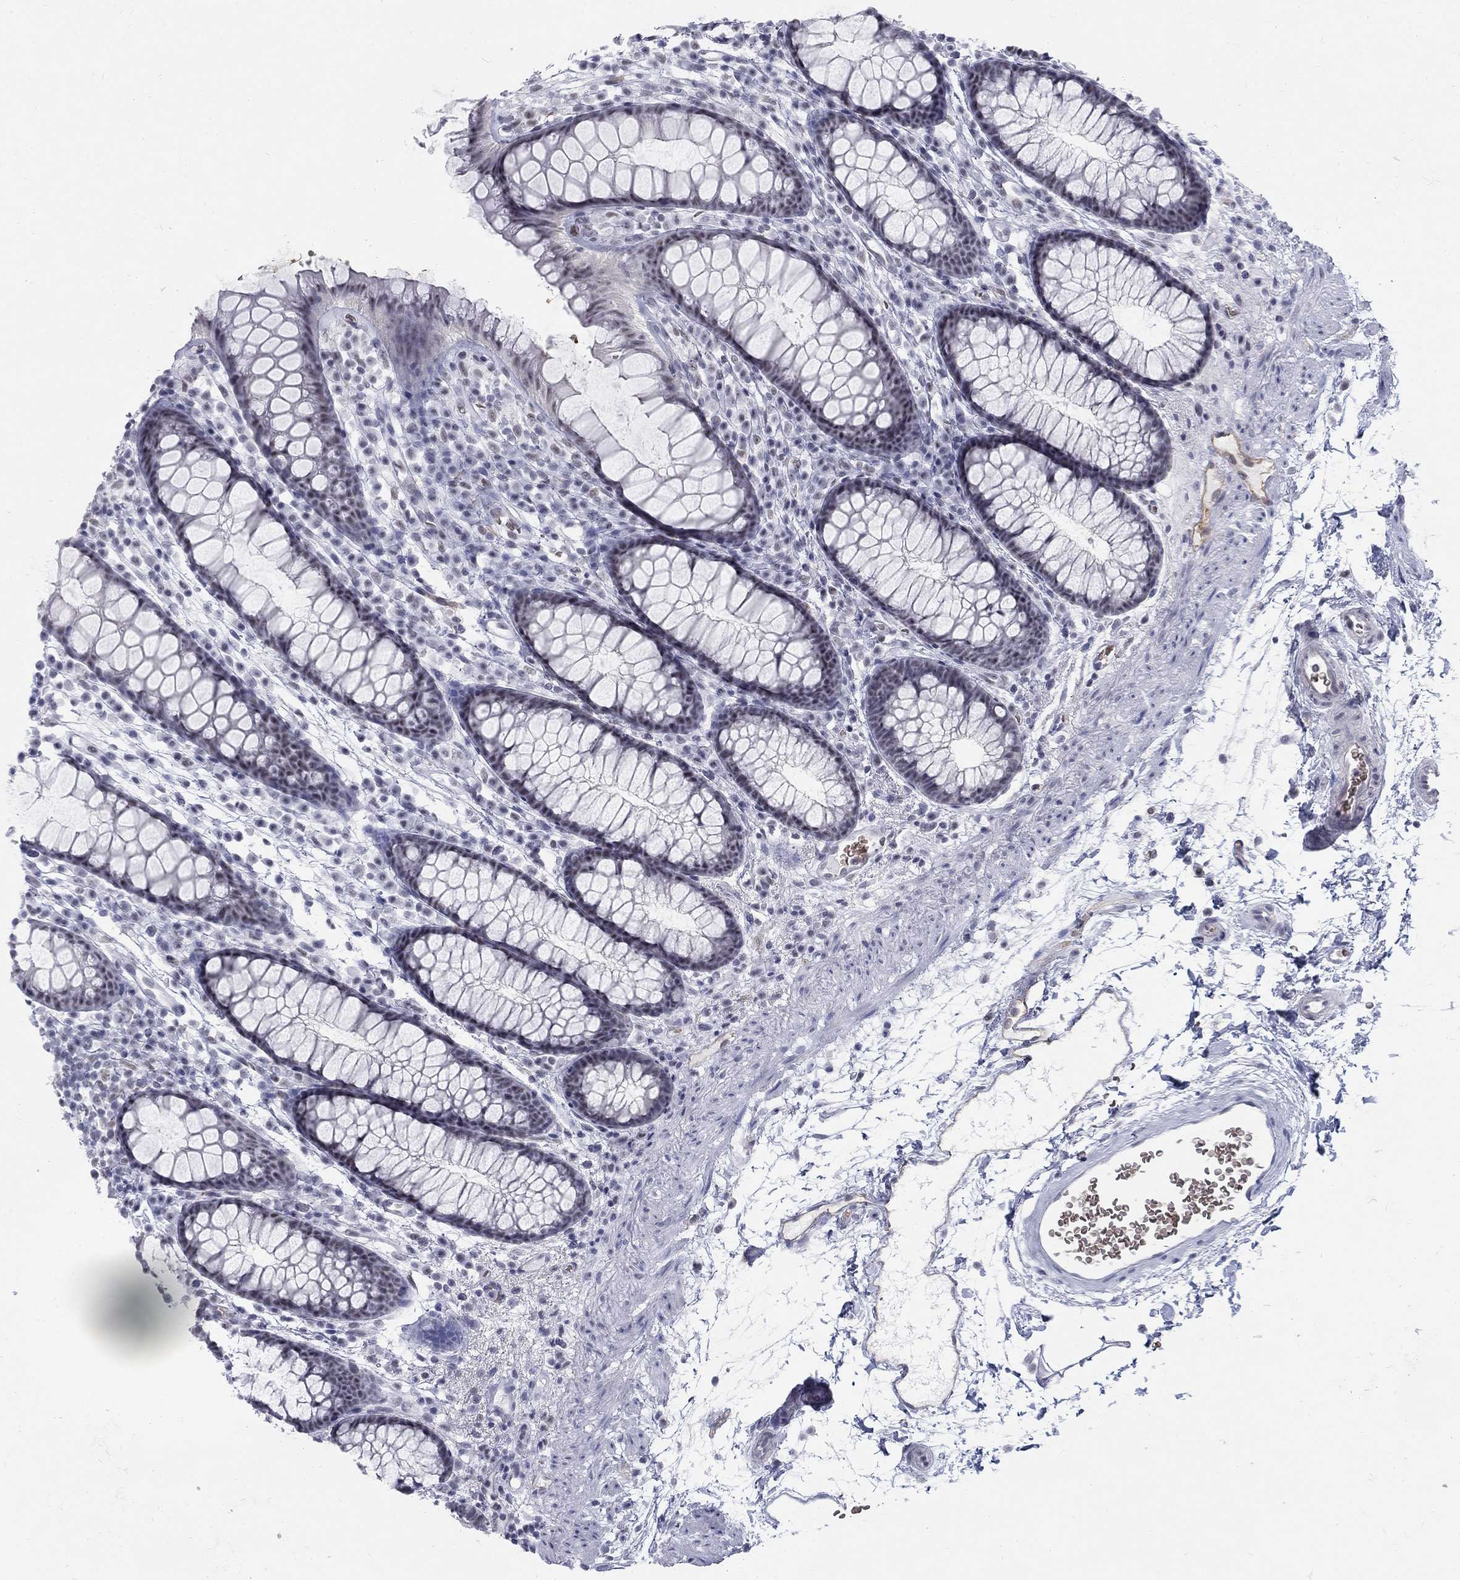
{"staining": {"intensity": "negative", "quantity": "none", "location": "none"}, "tissue": "colon", "cell_type": "Endothelial cells", "image_type": "normal", "snomed": [{"axis": "morphology", "description": "Normal tissue, NOS"}, {"axis": "topography", "description": "Colon"}], "caption": "Protein analysis of benign colon displays no significant positivity in endothelial cells.", "gene": "DMTN", "patient": {"sex": "male", "age": 76}}